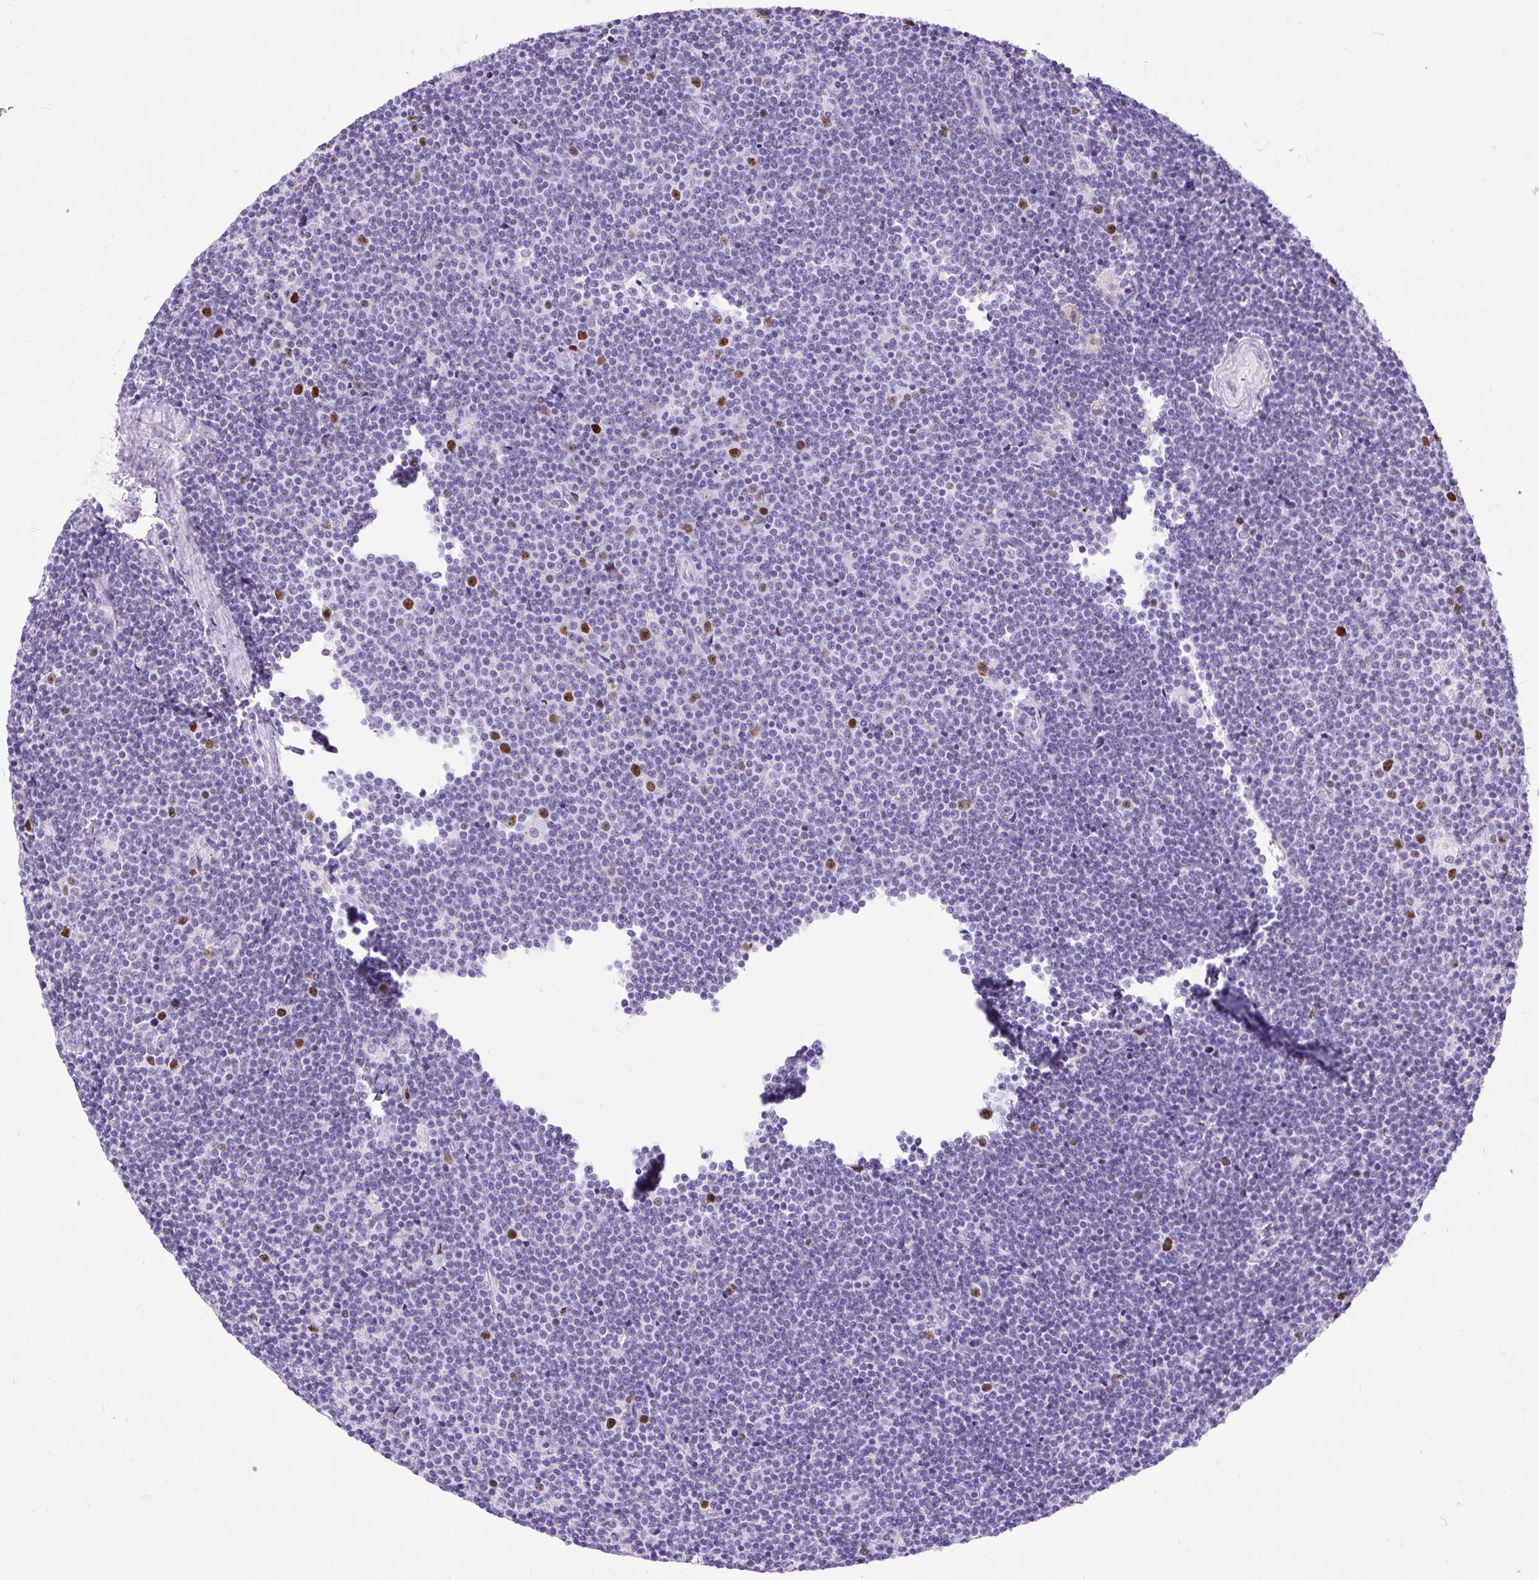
{"staining": {"intensity": "negative", "quantity": "none", "location": "none"}, "tissue": "lymphoma", "cell_type": "Tumor cells", "image_type": "cancer", "snomed": [{"axis": "morphology", "description": "Malignant lymphoma, non-Hodgkin's type, Low grade"}, {"axis": "topography", "description": "Lymph node"}], "caption": "Lymphoma was stained to show a protein in brown. There is no significant positivity in tumor cells. Brightfield microscopy of IHC stained with DAB (3,3'-diaminobenzidine) (brown) and hematoxylin (blue), captured at high magnification.", "gene": "RACGAP1", "patient": {"sex": "male", "age": 48}}